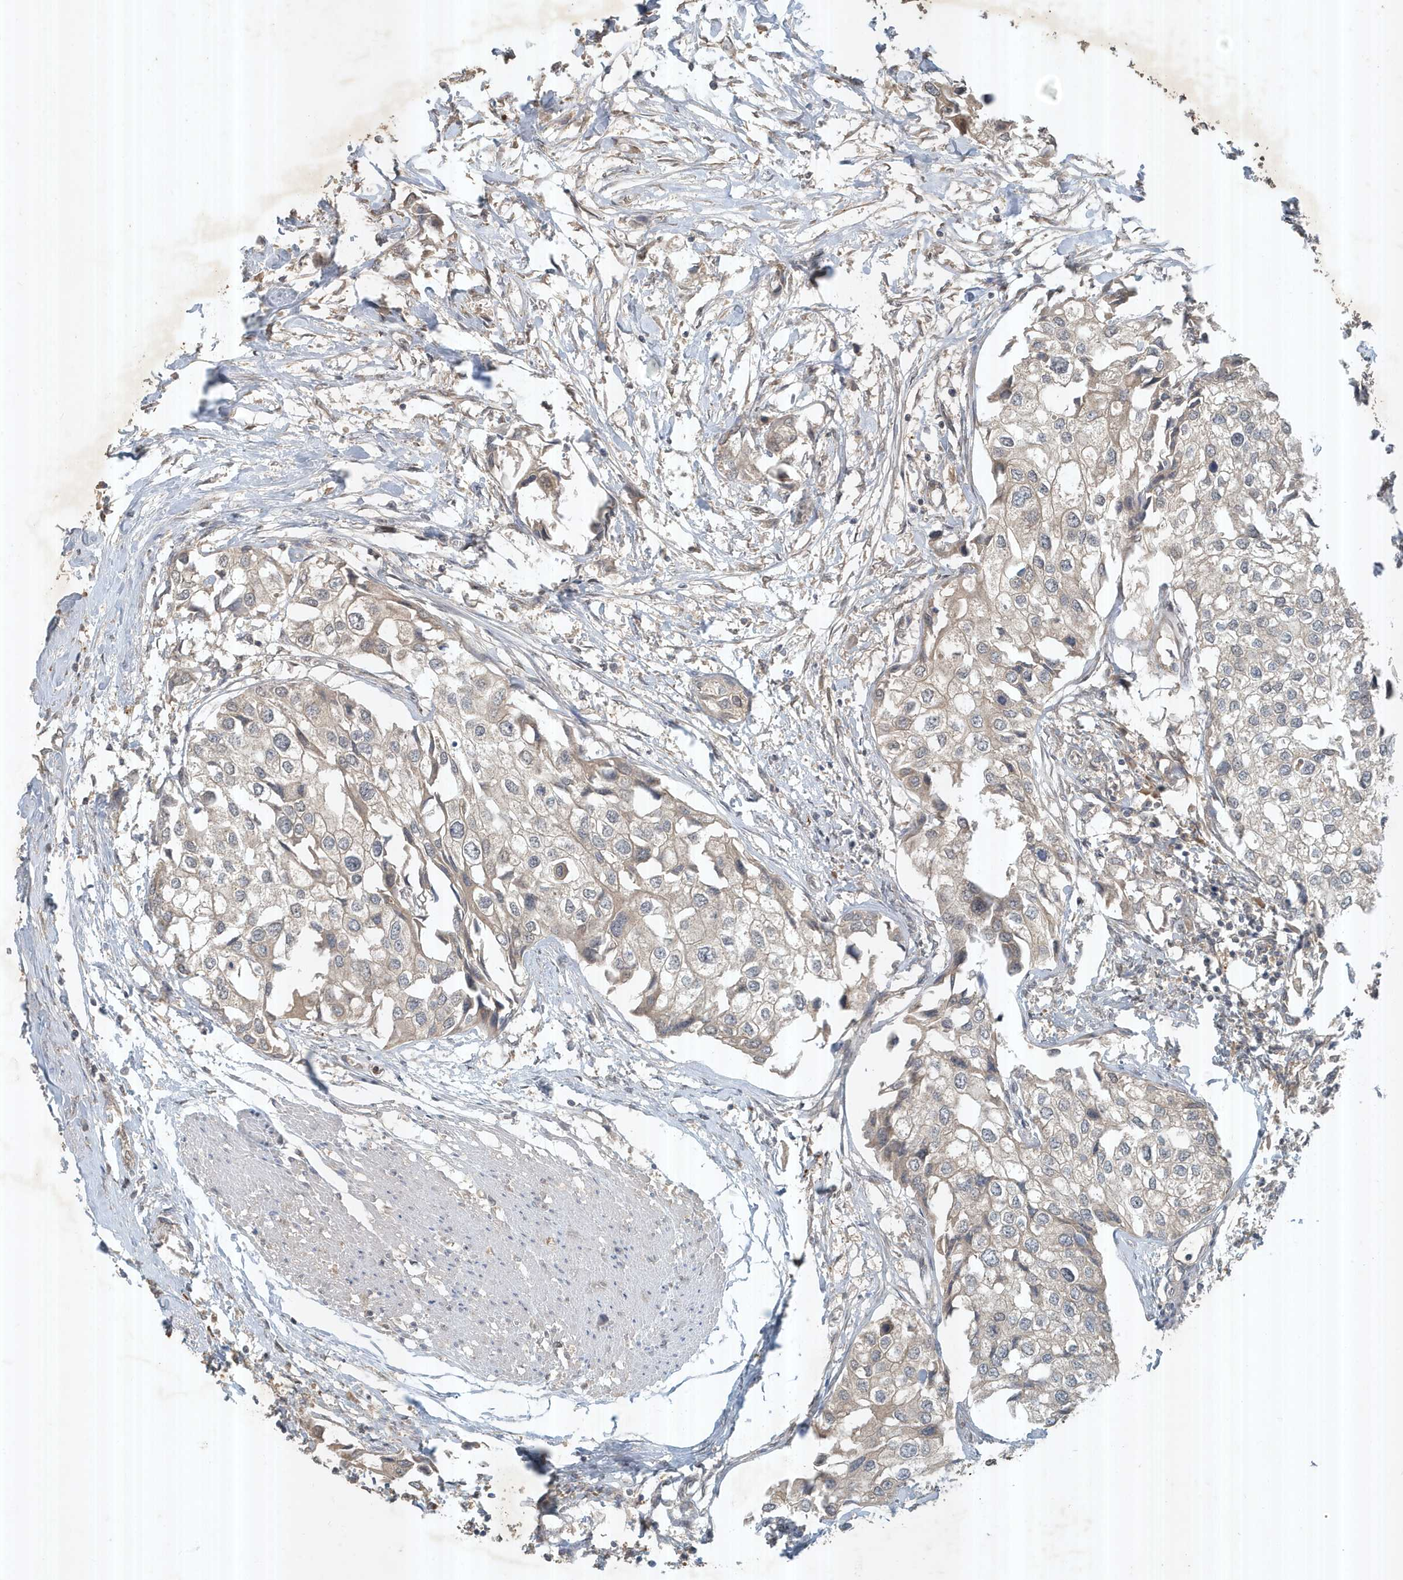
{"staining": {"intensity": "negative", "quantity": "none", "location": "none"}, "tissue": "urothelial cancer", "cell_type": "Tumor cells", "image_type": "cancer", "snomed": [{"axis": "morphology", "description": "Urothelial carcinoma, High grade"}, {"axis": "topography", "description": "Urinary bladder"}], "caption": "Immunohistochemistry photomicrograph of neoplastic tissue: urothelial cancer stained with DAB demonstrates no significant protein staining in tumor cells.", "gene": "ABCB9", "patient": {"sex": "male", "age": 64}}